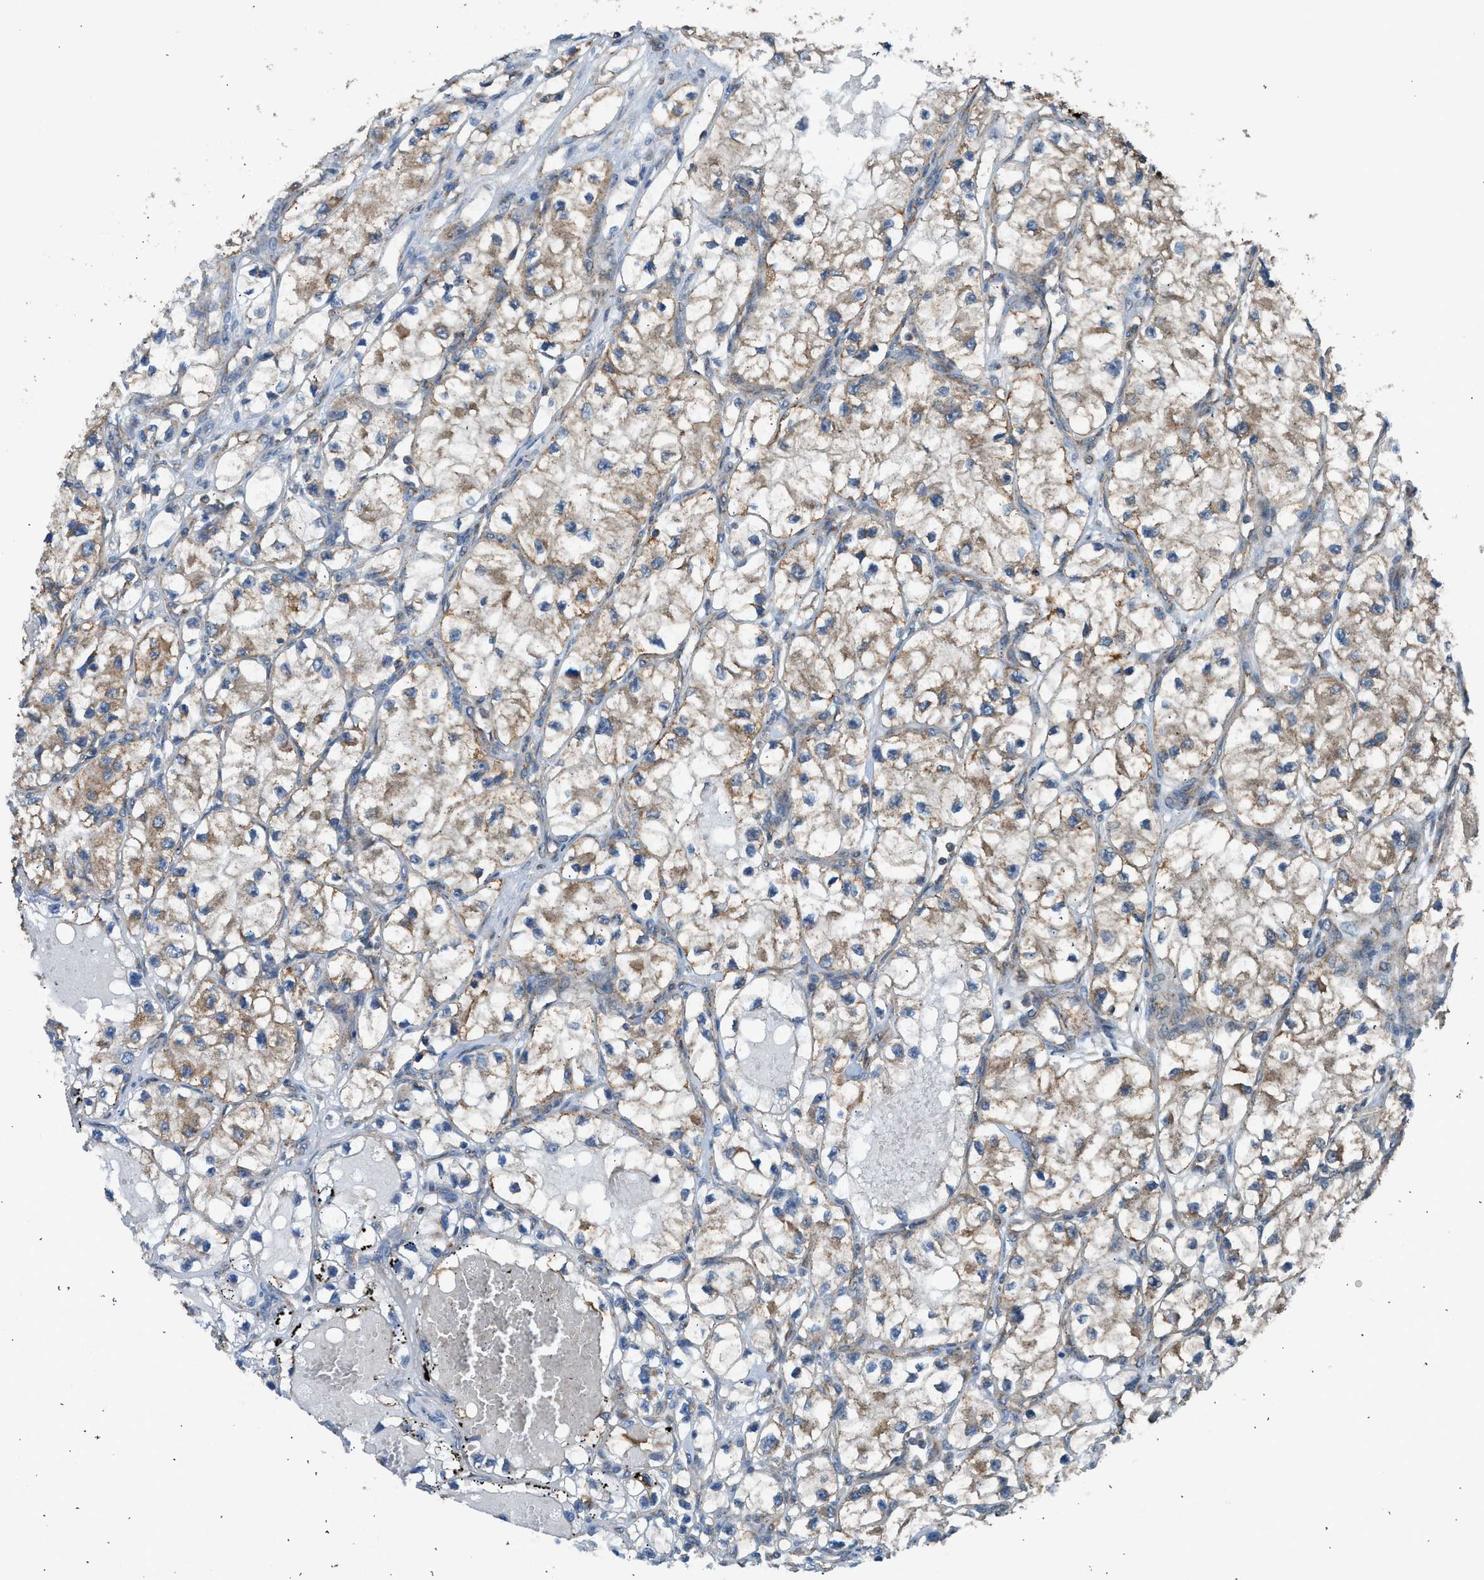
{"staining": {"intensity": "moderate", "quantity": "25%-75%", "location": "cytoplasmic/membranous"}, "tissue": "renal cancer", "cell_type": "Tumor cells", "image_type": "cancer", "snomed": [{"axis": "morphology", "description": "Adenocarcinoma, NOS"}, {"axis": "topography", "description": "Kidney"}], "caption": "High-magnification brightfield microscopy of renal adenocarcinoma stained with DAB (3,3'-diaminobenzidine) (brown) and counterstained with hematoxylin (blue). tumor cells exhibit moderate cytoplasmic/membranous staining is present in about25%-75% of cells. The staining is performed using DAB brown chromogen to label protein expression. The nuclei are counter-stained blue using hematoxylin.", "gene": "STARD3", "patient": {"sex": "female", "age": 57}}